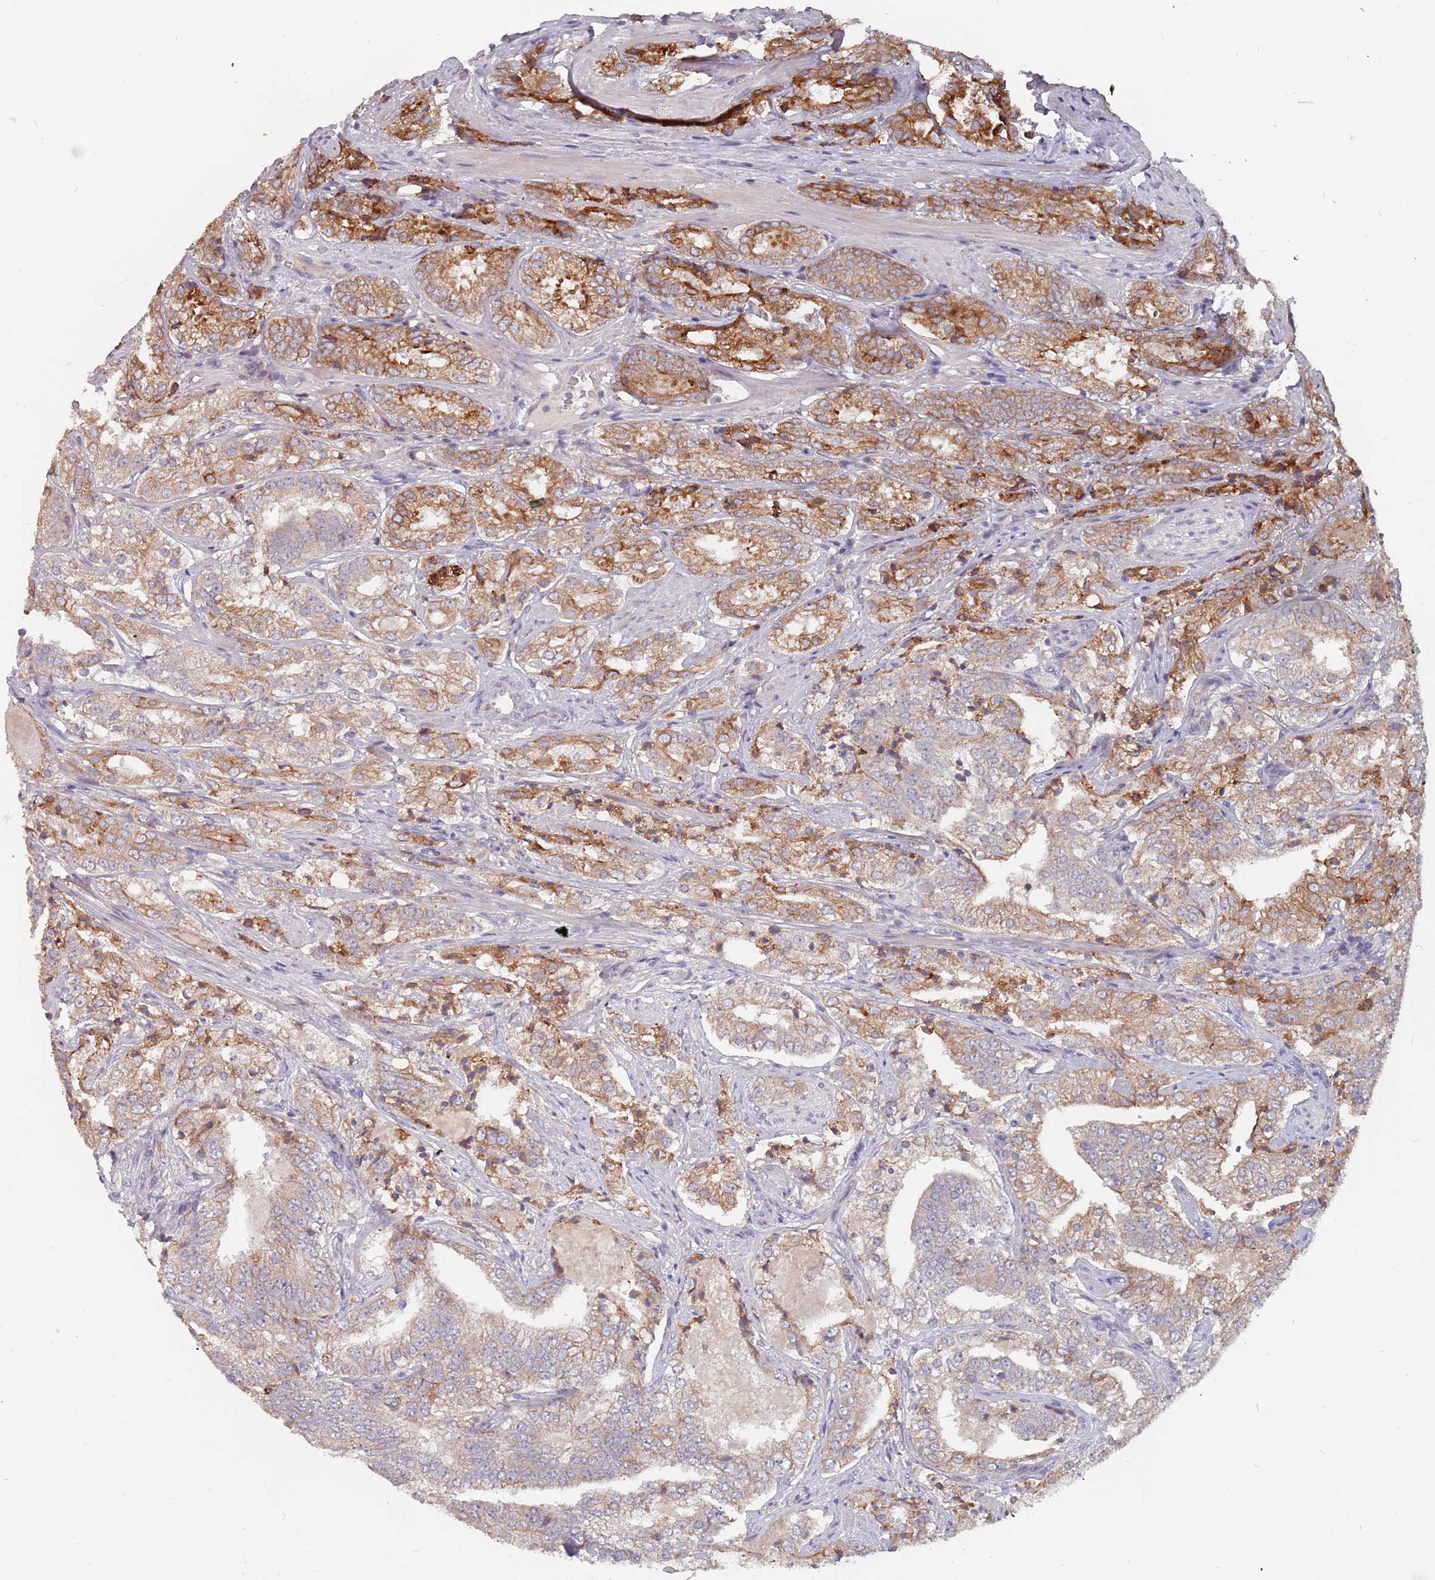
{"staining": {"intensity": "strong", "quantity": "25%-75%", "location": "cytoplasmic/membranous"}, "tissue": "prostate cancer", "cell_type": "Tumor cells", "image_type": "cancer", "snomed": [{"axis": "morphology", "description": "Adenocarcinoma, High grade"}, {"axis": "topography", "description": "Prostate"}], "caption": "A high-resolution histopathology image shows immunohistochemistry (IHC) staining of prostate cancer (adenocarcinoma (high-grade)), which exhibits strong cytoplasmic/membranous staining in about 25%-75% of tumor cells. (DAB IHC with brightfield microscopy, high magnification).", "gene": "ADAL", "patient": {"sex": "male", "age": 63}}